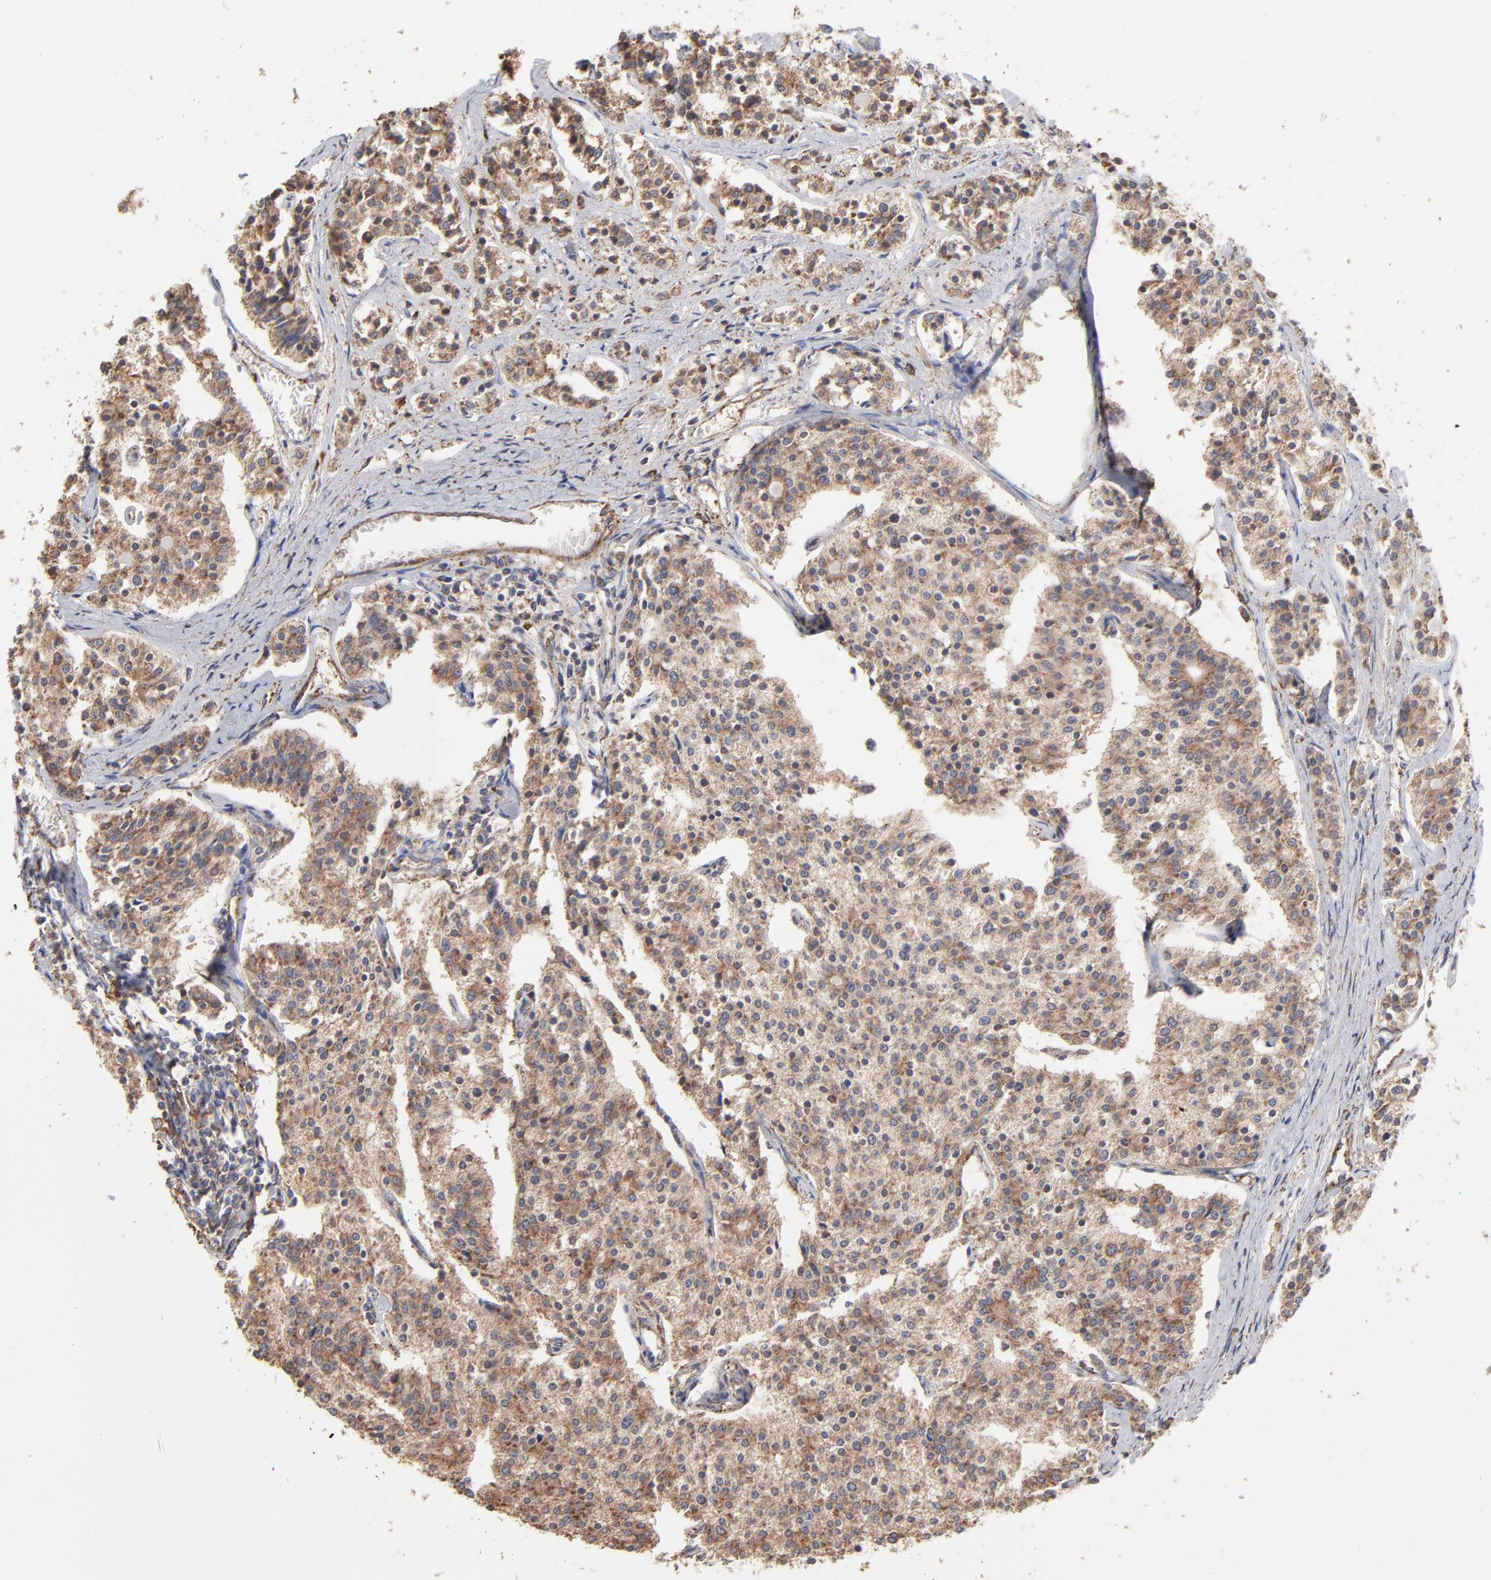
{"staining": {"intensity": "moderate", "quantity": ">75%", "location": "cytoplasmic/membranous"}, "tissue": "carcinoid", "cell_type": "Tumor cells", "image_type": "cancer", "snomed": [{"axis": "morphology", "description": "Carcinoid, malignant, NOS"}, {"axis": "topography", "description": "Small intestine"}], "caption": "Immunohistochemical staining of human carcinoid displays moderate cytoplasmic/membranous protein positivity in approximately >75% of tumor cells.", "gene": "PFKM", "patient": {"sex": "male", "age": 63}}